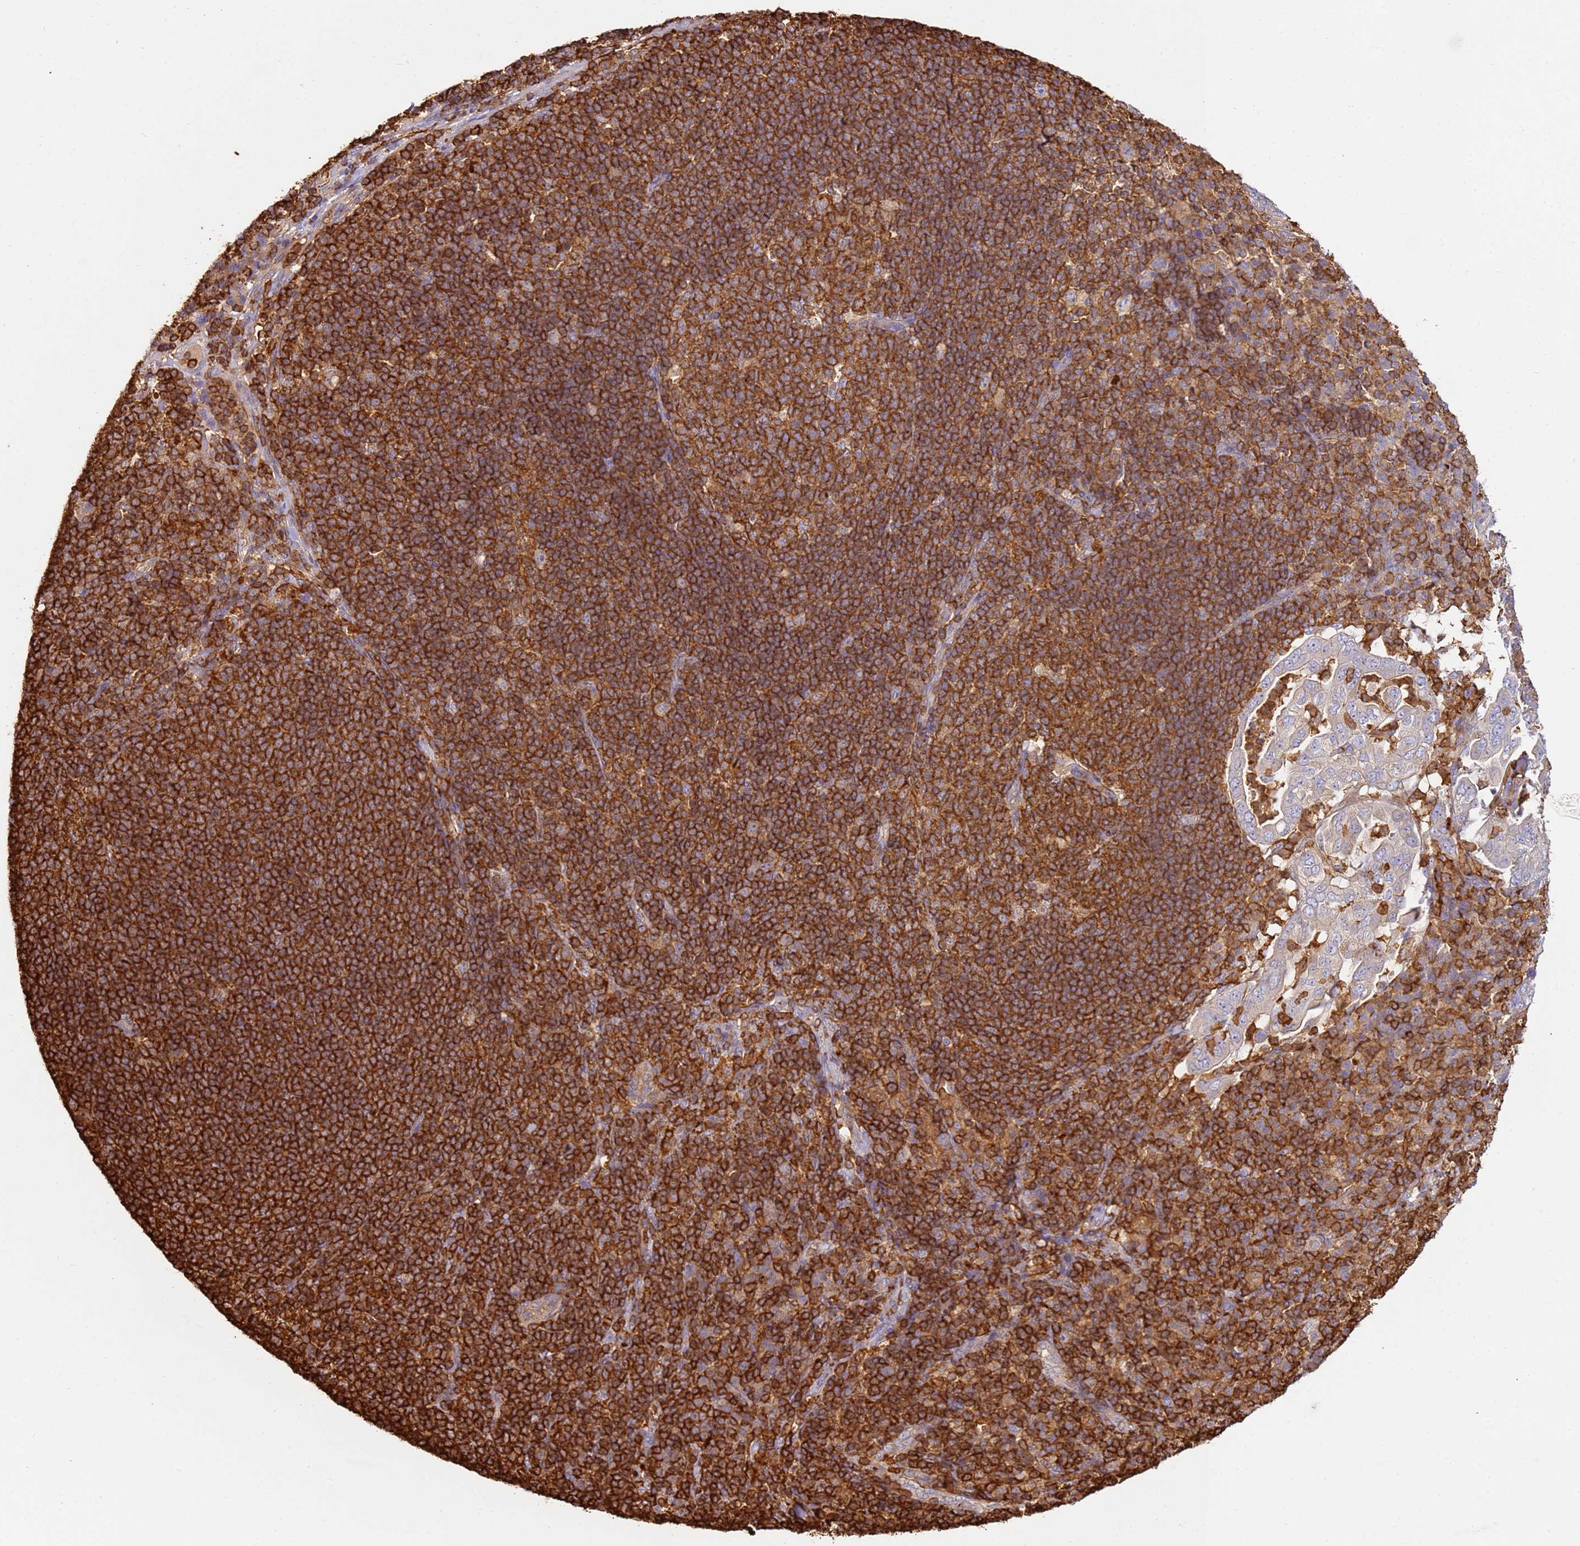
{"staining": {"intensity": "weak", "quantity": "25%-75%", "location": "cytoplasmic/membranous"}, "tissue": "pancreatic cancer", "cell_type": "Tumor cells", "image_type": "cancer", "snomed": [{"axis": "morphology", "description": "Normal tissue, NOS"}, {"axis": "morphology", "description": "Adenocarcinoma, NOS"}, {"axis": "topography", "description": "Lymph node"}, {"axis": "topography", "description": "Pancreas"}], "caption": "This photomicrograph reveals immunohistochemistry staining of adenocarcinoma (pancreatic), with low weak cytoplasmic/membranous positivity in about 25%-75% of tumor cells.", "gene": "OR6P1", "patient": {"sex": "female", "age": 67}}